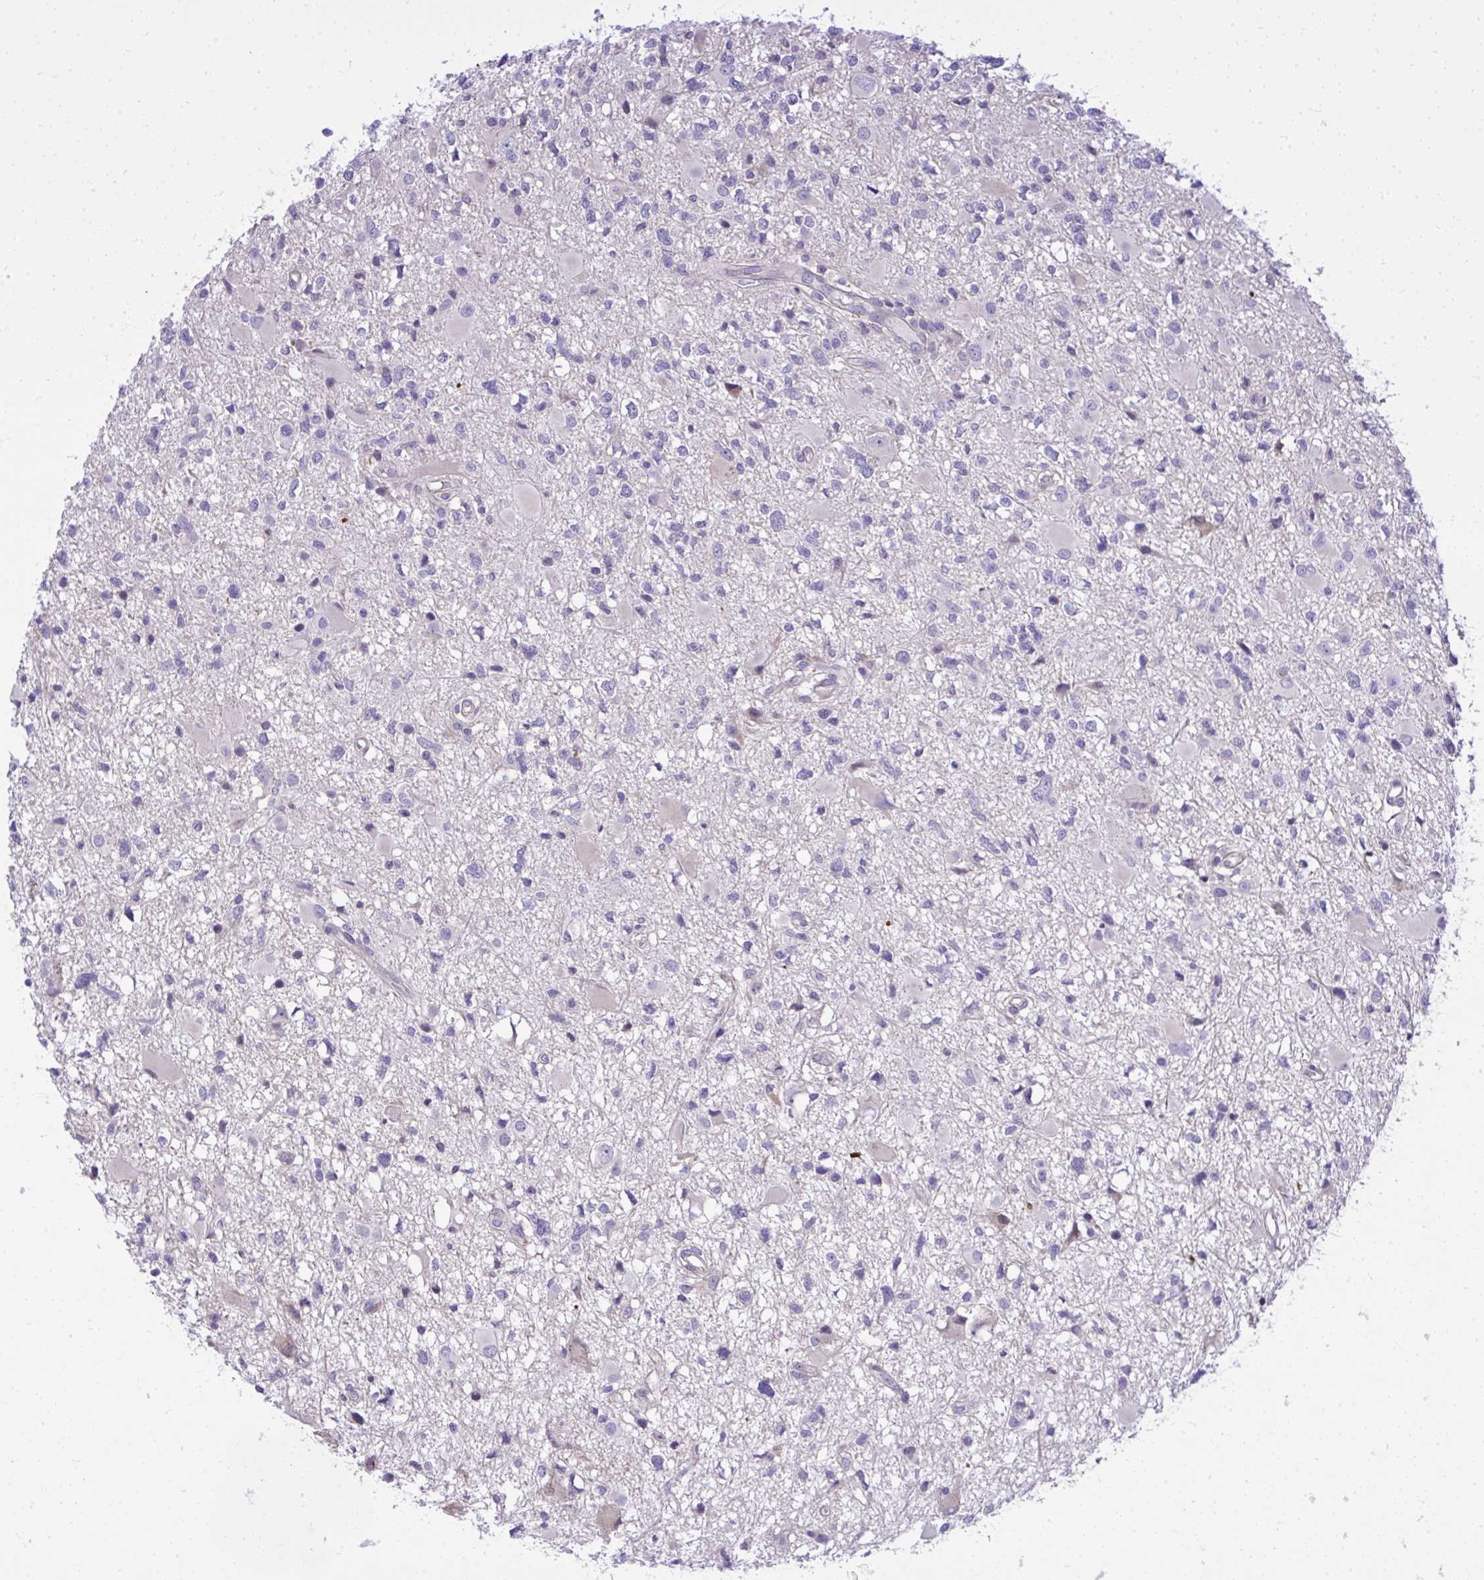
{"staining": {"intensity": "negative", "quantity": "none", "location": "none"}, "tissue": "glioma", "cell_type": "Tumor cells", "image_type": "cancer", "snomed": [{"axis": "morphology", "description": "Glioma, malignant, High grade"}, {"axis": "topography", "description": "Brain"}], "caption": "Tumor cells show no significant protein staining in high-grade glioma (malignant).", "gene": "GRK4", "patient": {"sex": "male", "age": 54}}